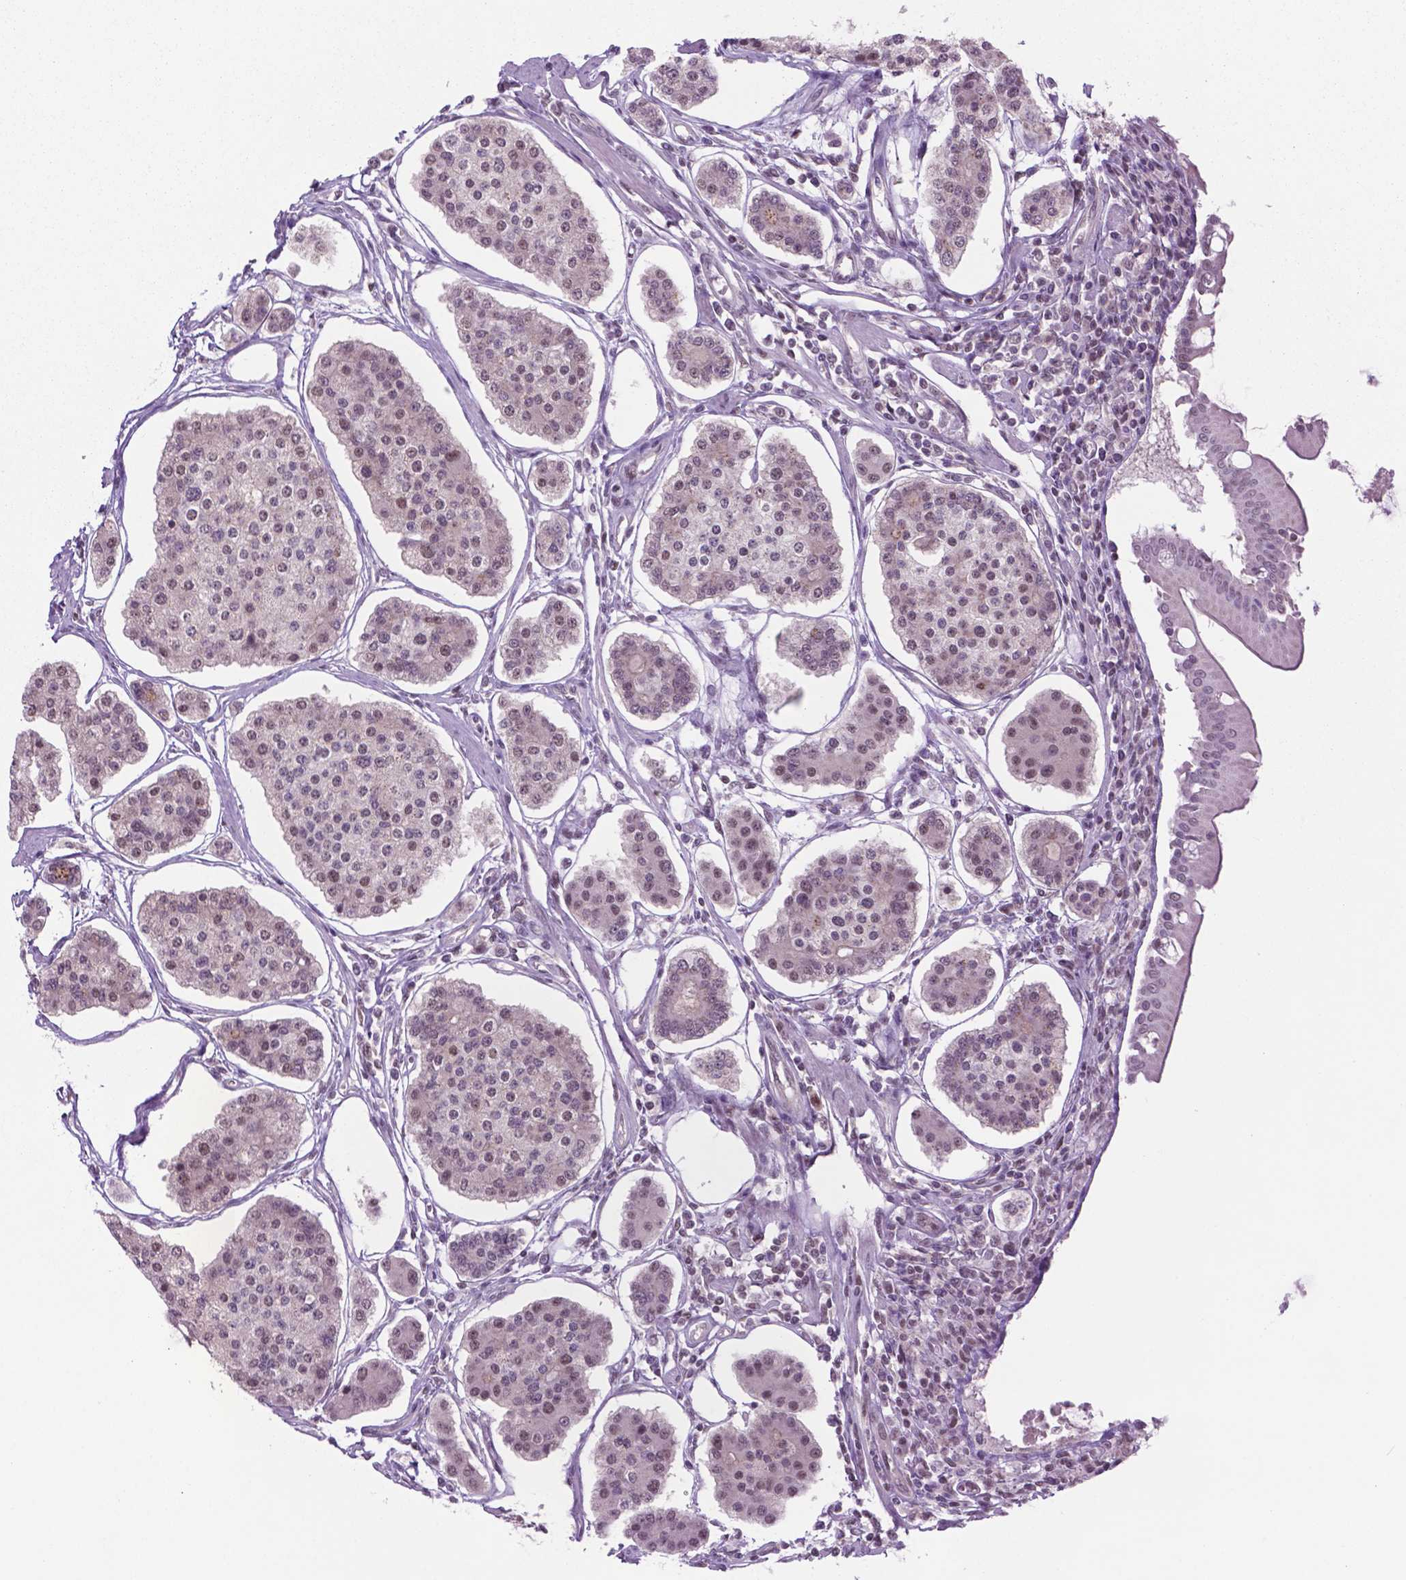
{"staining": {"intensity": "weak", "quantity": ">75%", "location": "nuclear"}, "tissue": "carcinoid", "cell_type": "Tumor cells", "image_type": "cancer", "snomed": [{"axis": "morphology", "description": "Carcinoid, malignant, NOS"}, {"axis": "topography", "description": "Small intestine"}], "caption": "Human malignant carcinoid stained with a brown dye shows weak nuclear positive expression in about >75% of tumor cells.", "gene": "PHAX", "patient": {"sex": "female", "age": 65}}